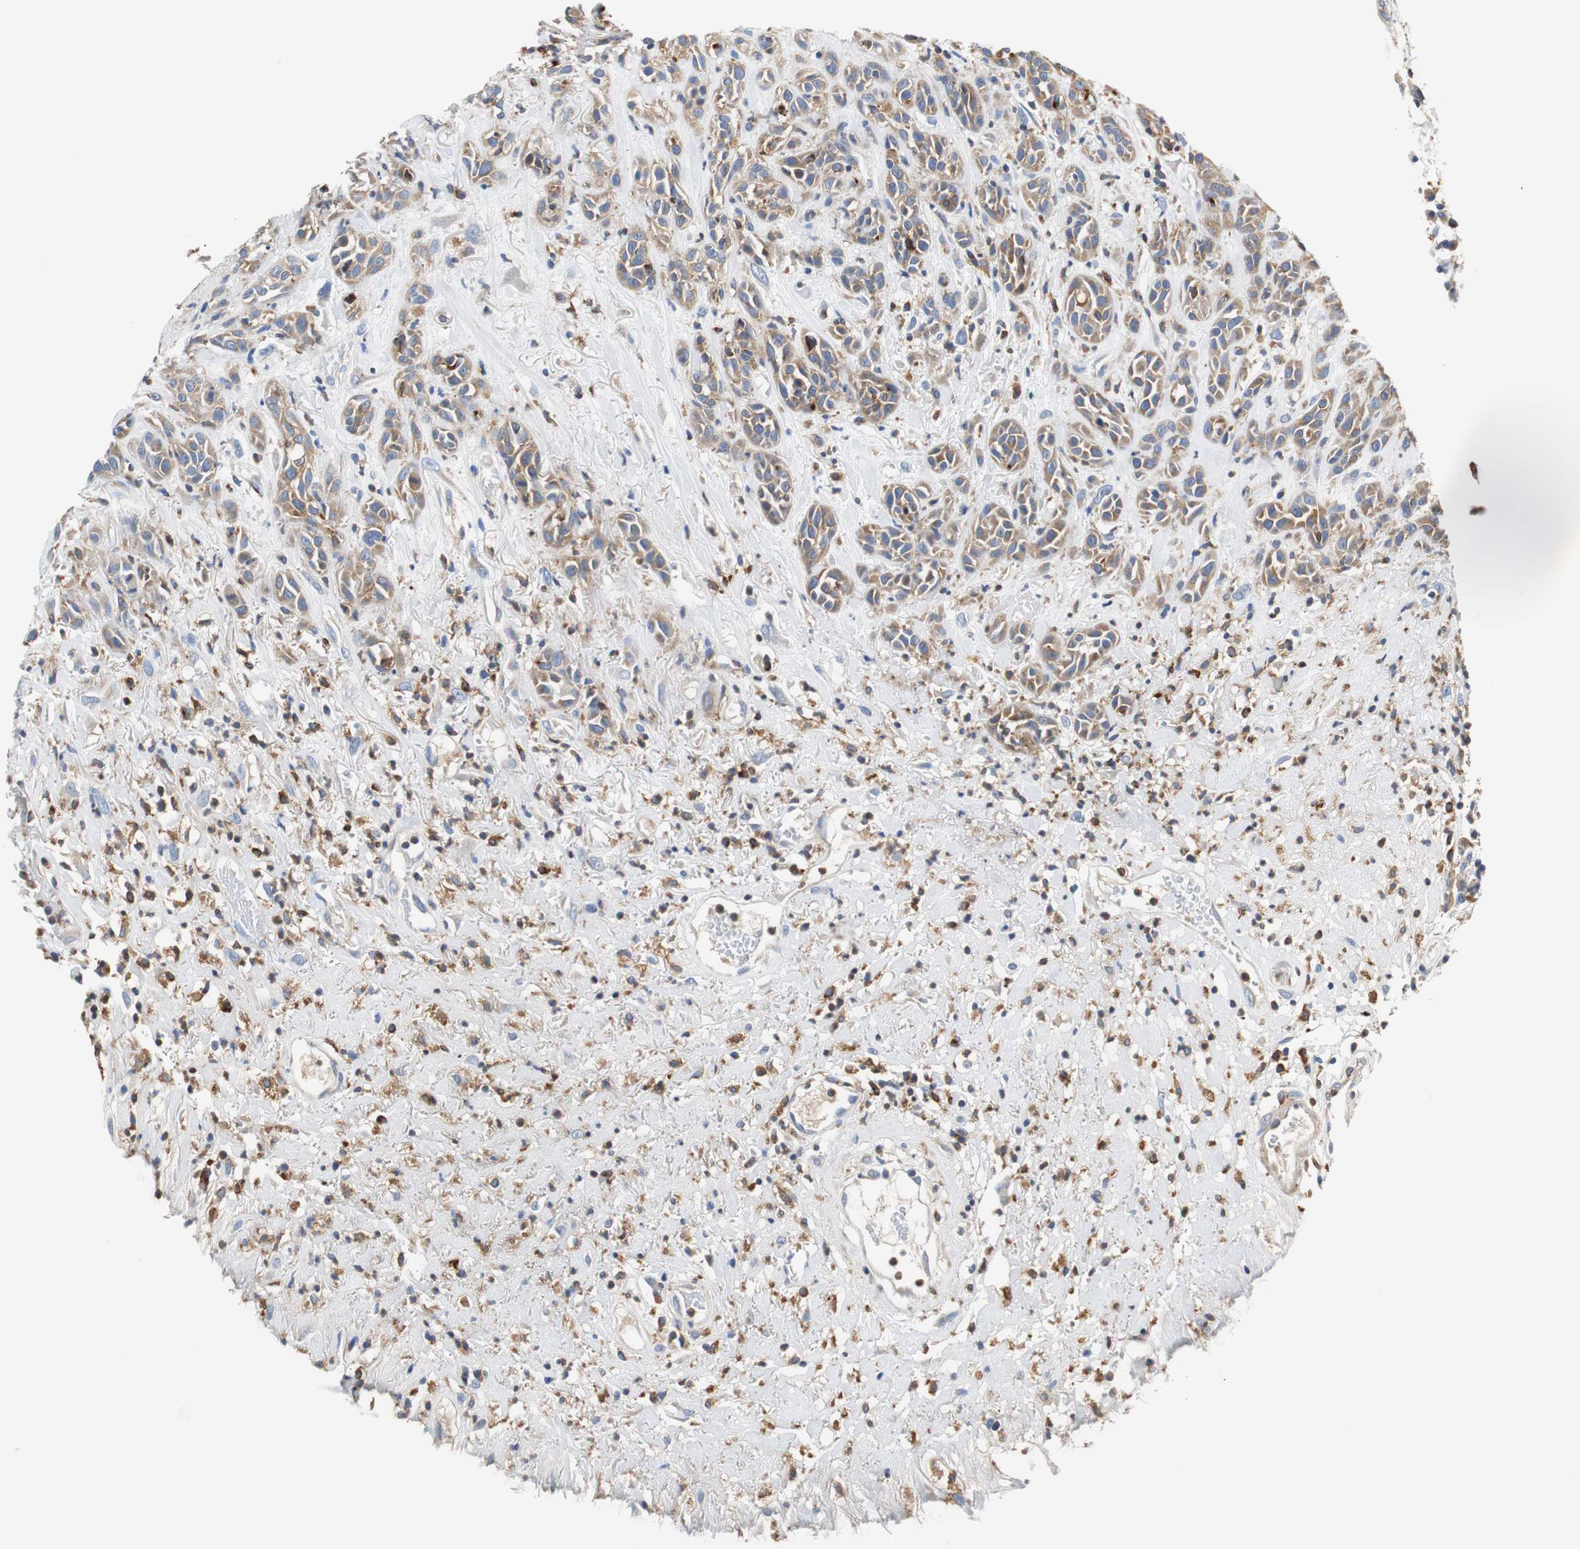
{"staining": {"intensity": "moderate", "quantity": ">75%", "location": "cytoplasmic/membranous"}, "tissue": "head and neck cancer", "cell_type": "Tumor cells", "image_type": "cancer", "snomed": [{"axis": "morphology", "description": "Squamous cell carcinoma, NOS"}, {"axis": "topography", "description": "Head-Neck"}], "caption": "A brown stain shows moderate cytoplasmic/membranous expression of a protein in human head and neck cancer tumor cells.", "gene": "VAMP8", "patient": {"sex": "male", "age": 62}}